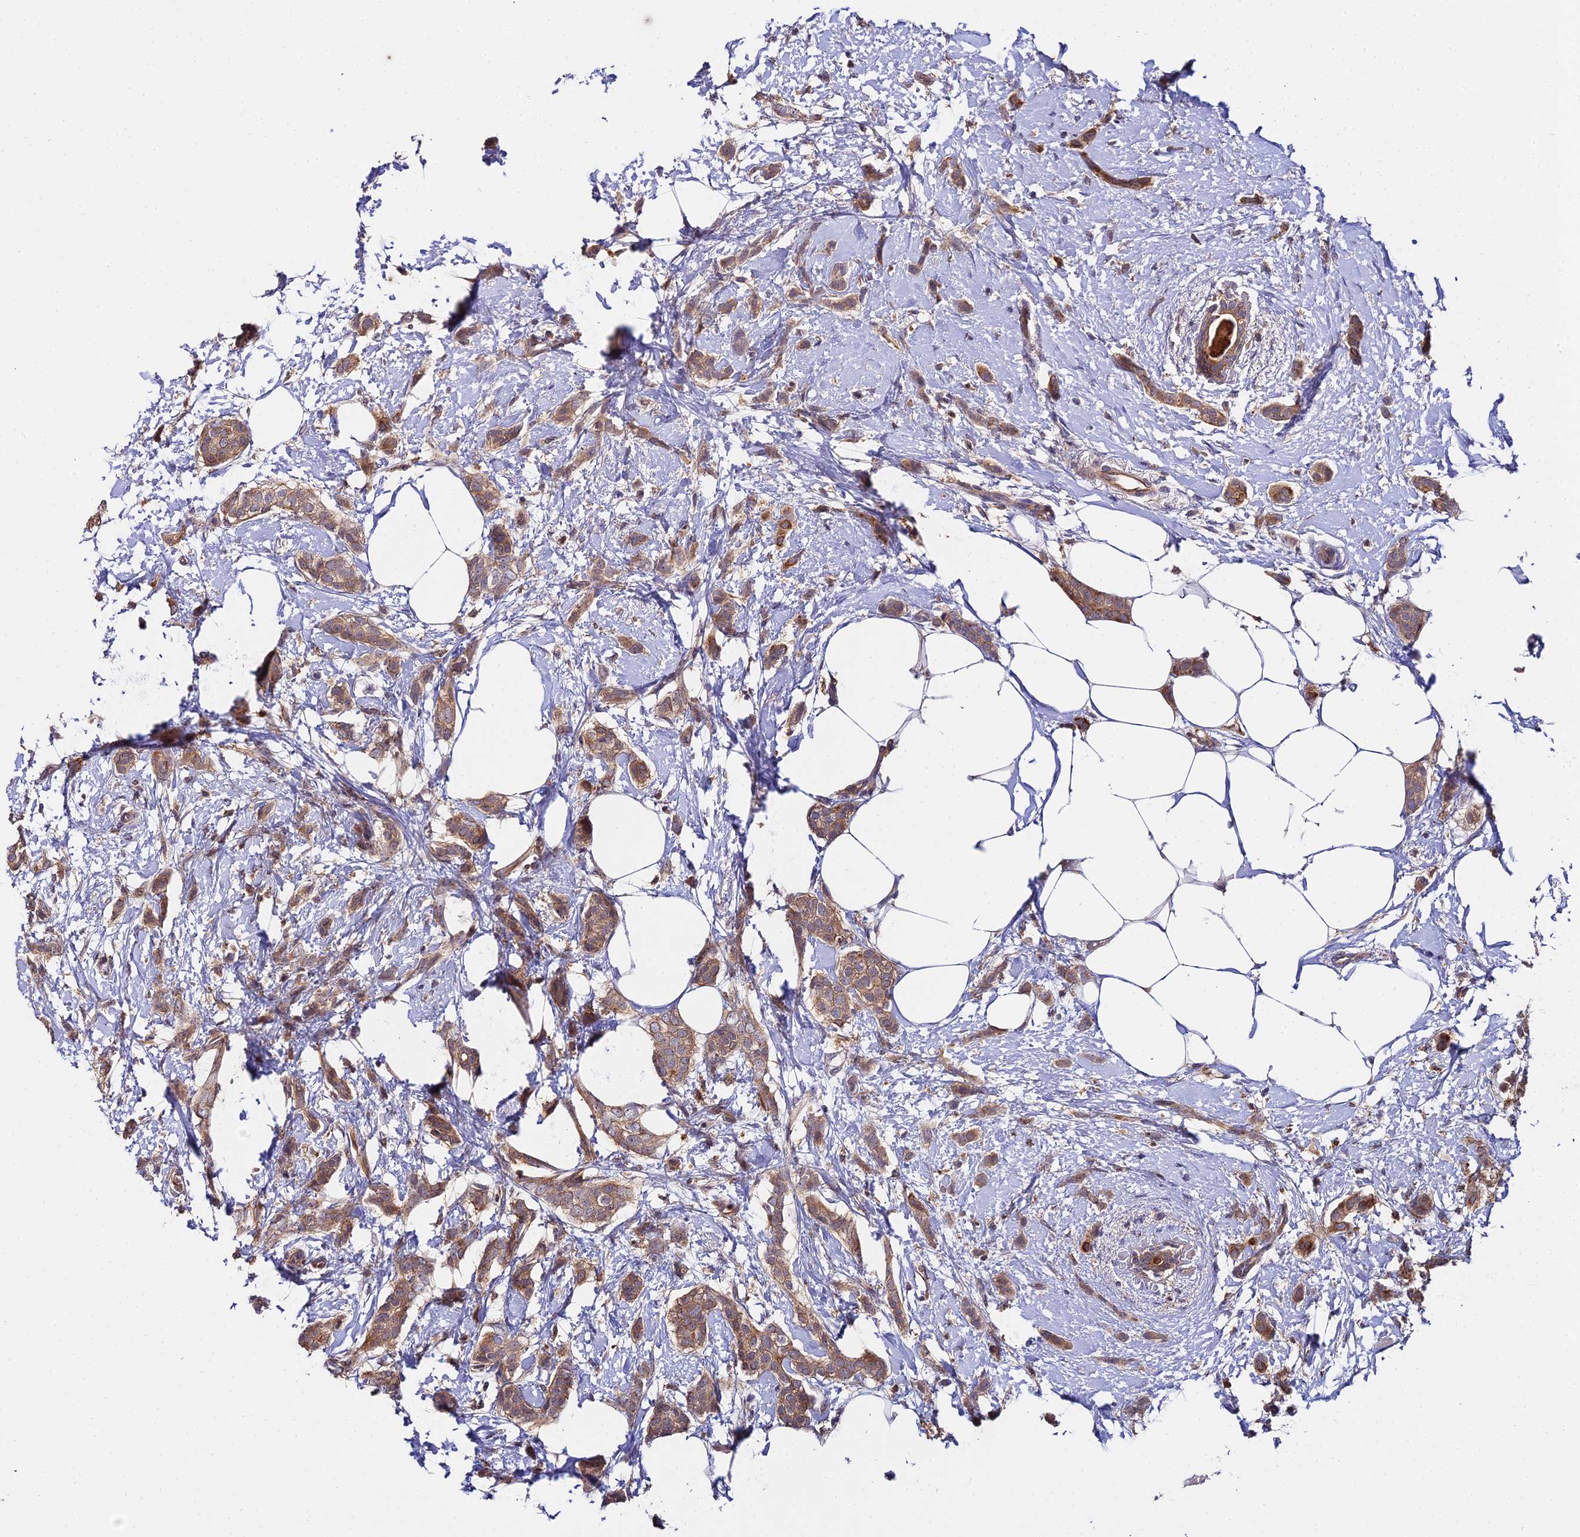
{"staining": {"intensity": "moderate", "quantity": ">75%", "location": "cytoplasmic/membranous"}, "tissue": "breast cancer", "cell_type": "Tumor cells", "image_type": "cancer", "snomed": [{"axis": "morphology", "description": "Duct carcinoma"}, {"axis": "topography", "description": "Breast"}], "caption": "The image demonstrates staining of breast cancer (infiltrating ductal carcinoma), revealing moderate cytoplasmic/membranous protein expression (brown color) within tumor cells.", "gene": "ZBED8", "patient": {"sex": "female", "age": 72}}